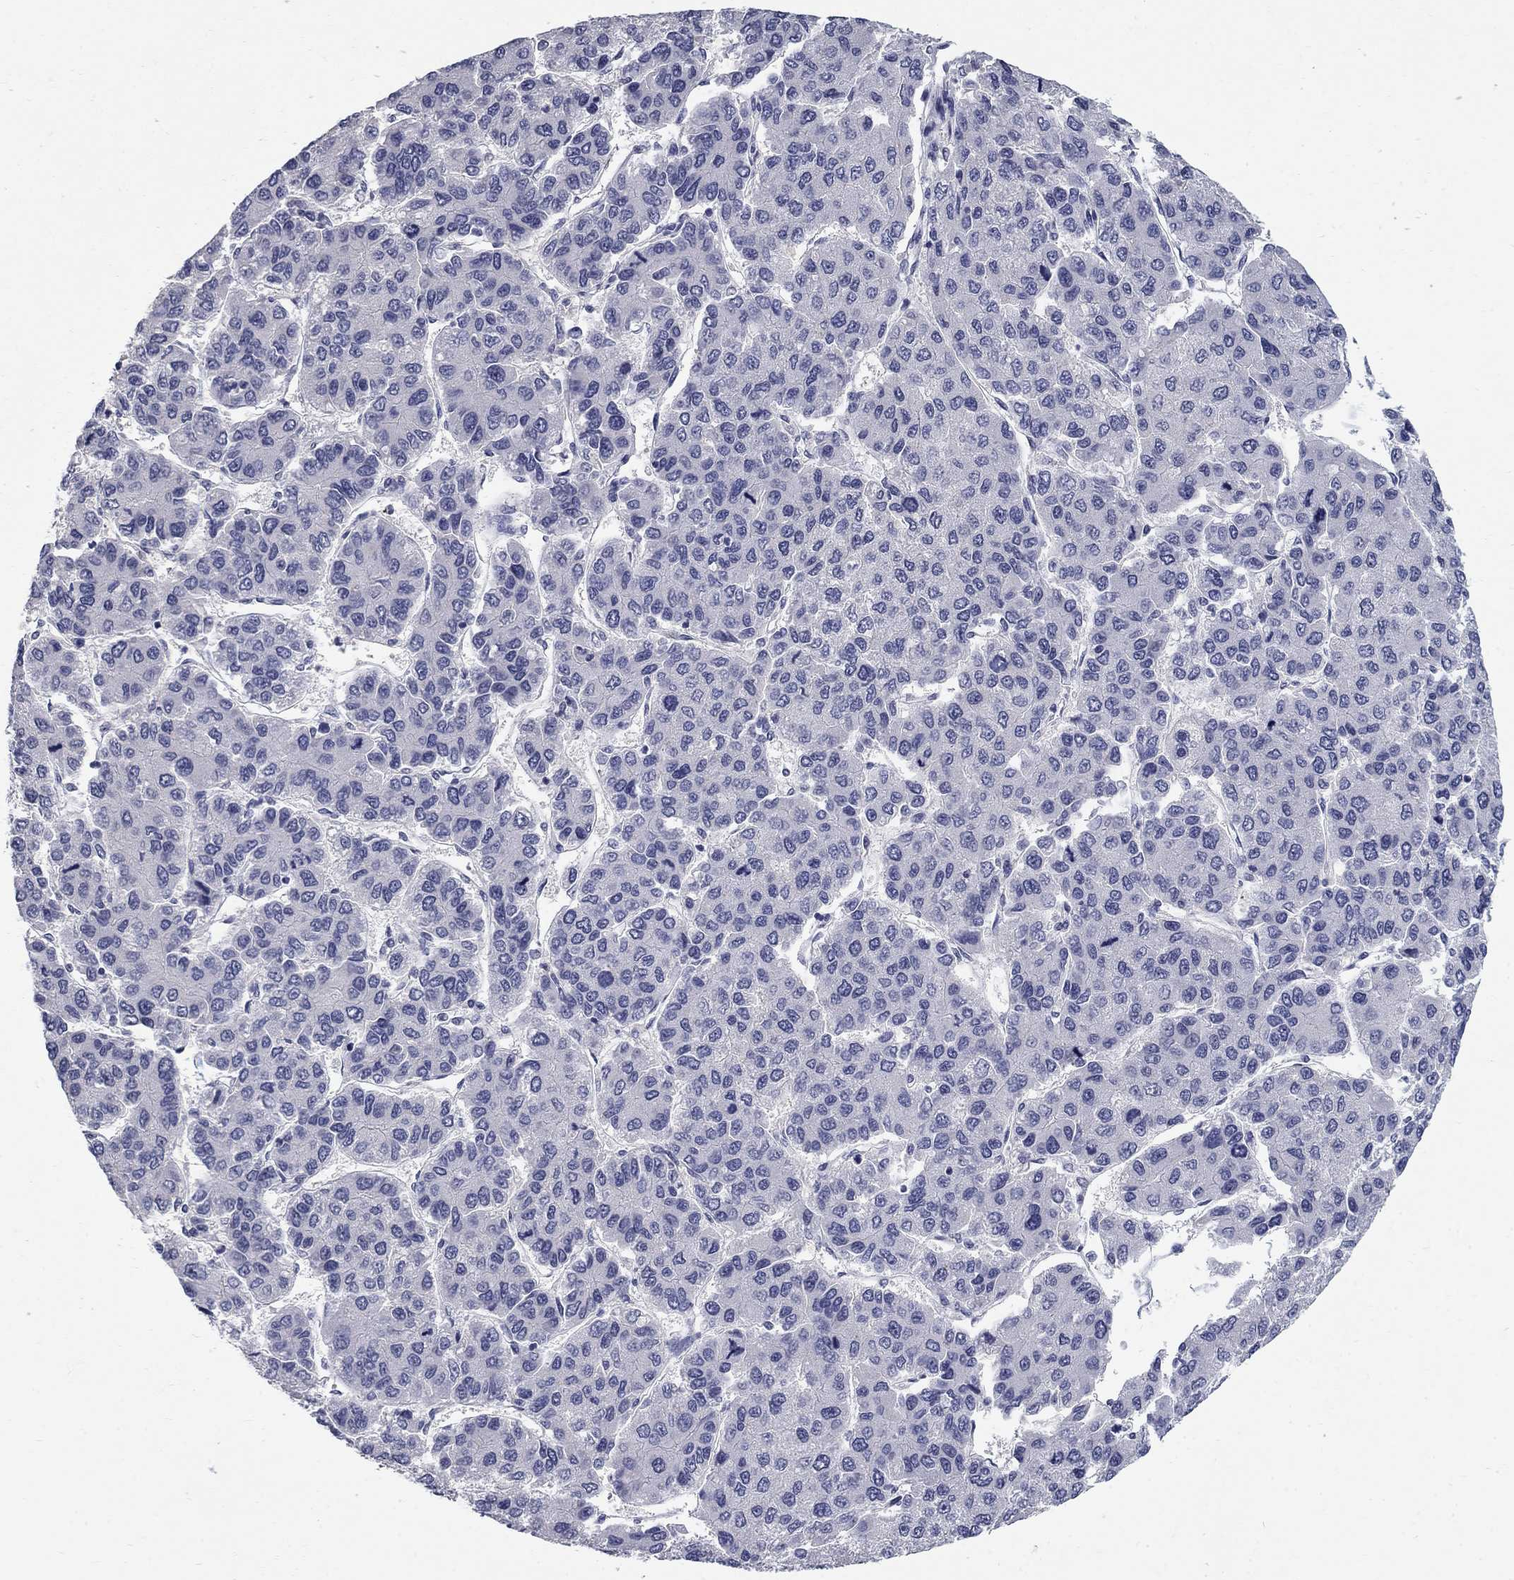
{"staining": {"intensity": "negative", "quantity": "none", "location": "none"}, "tissue": "liver cancer", "cell_type": "Tumor cells", "image_type": "cancer", "snomed": [{"axis": "morphology", "description": "Carcinoma, Hepatocellular, NOS"}, {"axis": "topography", "description": "Liver"}], "caption": "DAB (3,3'-diaminobenzidine) immunohistochemical staining of liver hepatocellular carcinoma demonstrates no significant staining in tumor cells.", "gene": "PTH1R", "patient": {"sex": "female", "age": 66}}